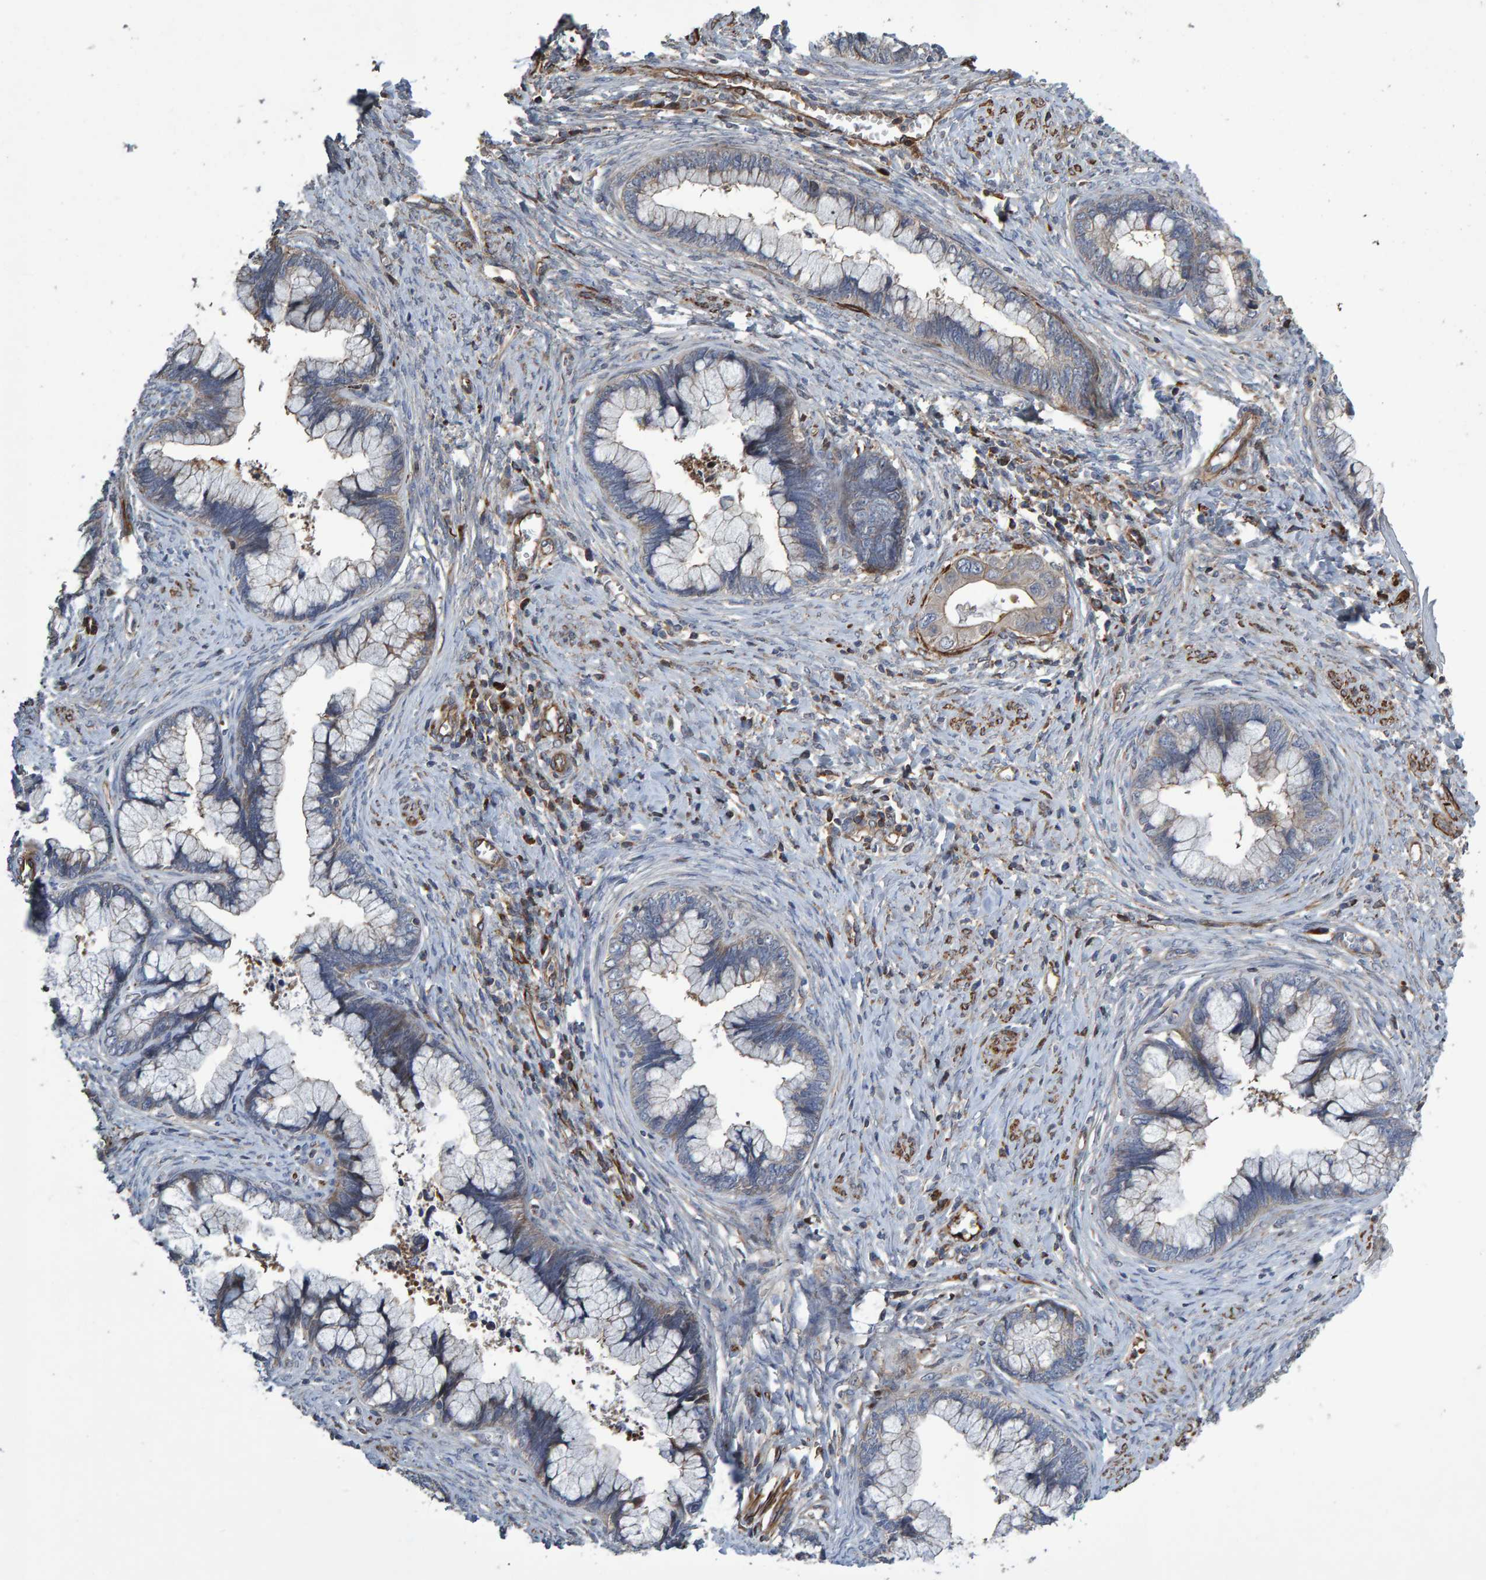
{"staining": {"intensity": "weak", "quantity": "<25%", "location": "cytoplasmic/membranous"}, "tissue": "cervical cancer", "cell_type": "Tumor cells", "image_type": "cancer", "snomed": [{"axis": "morphology", "description": "Adenocarcinoma, NOS"}, {"axis": "topography", "description": "Cervix"}], "caption": "Tumor cells show no significant protein expression in cervical cancer.", "gene": "SLIT2", "patient": {"sex": "female", "age": 44}}